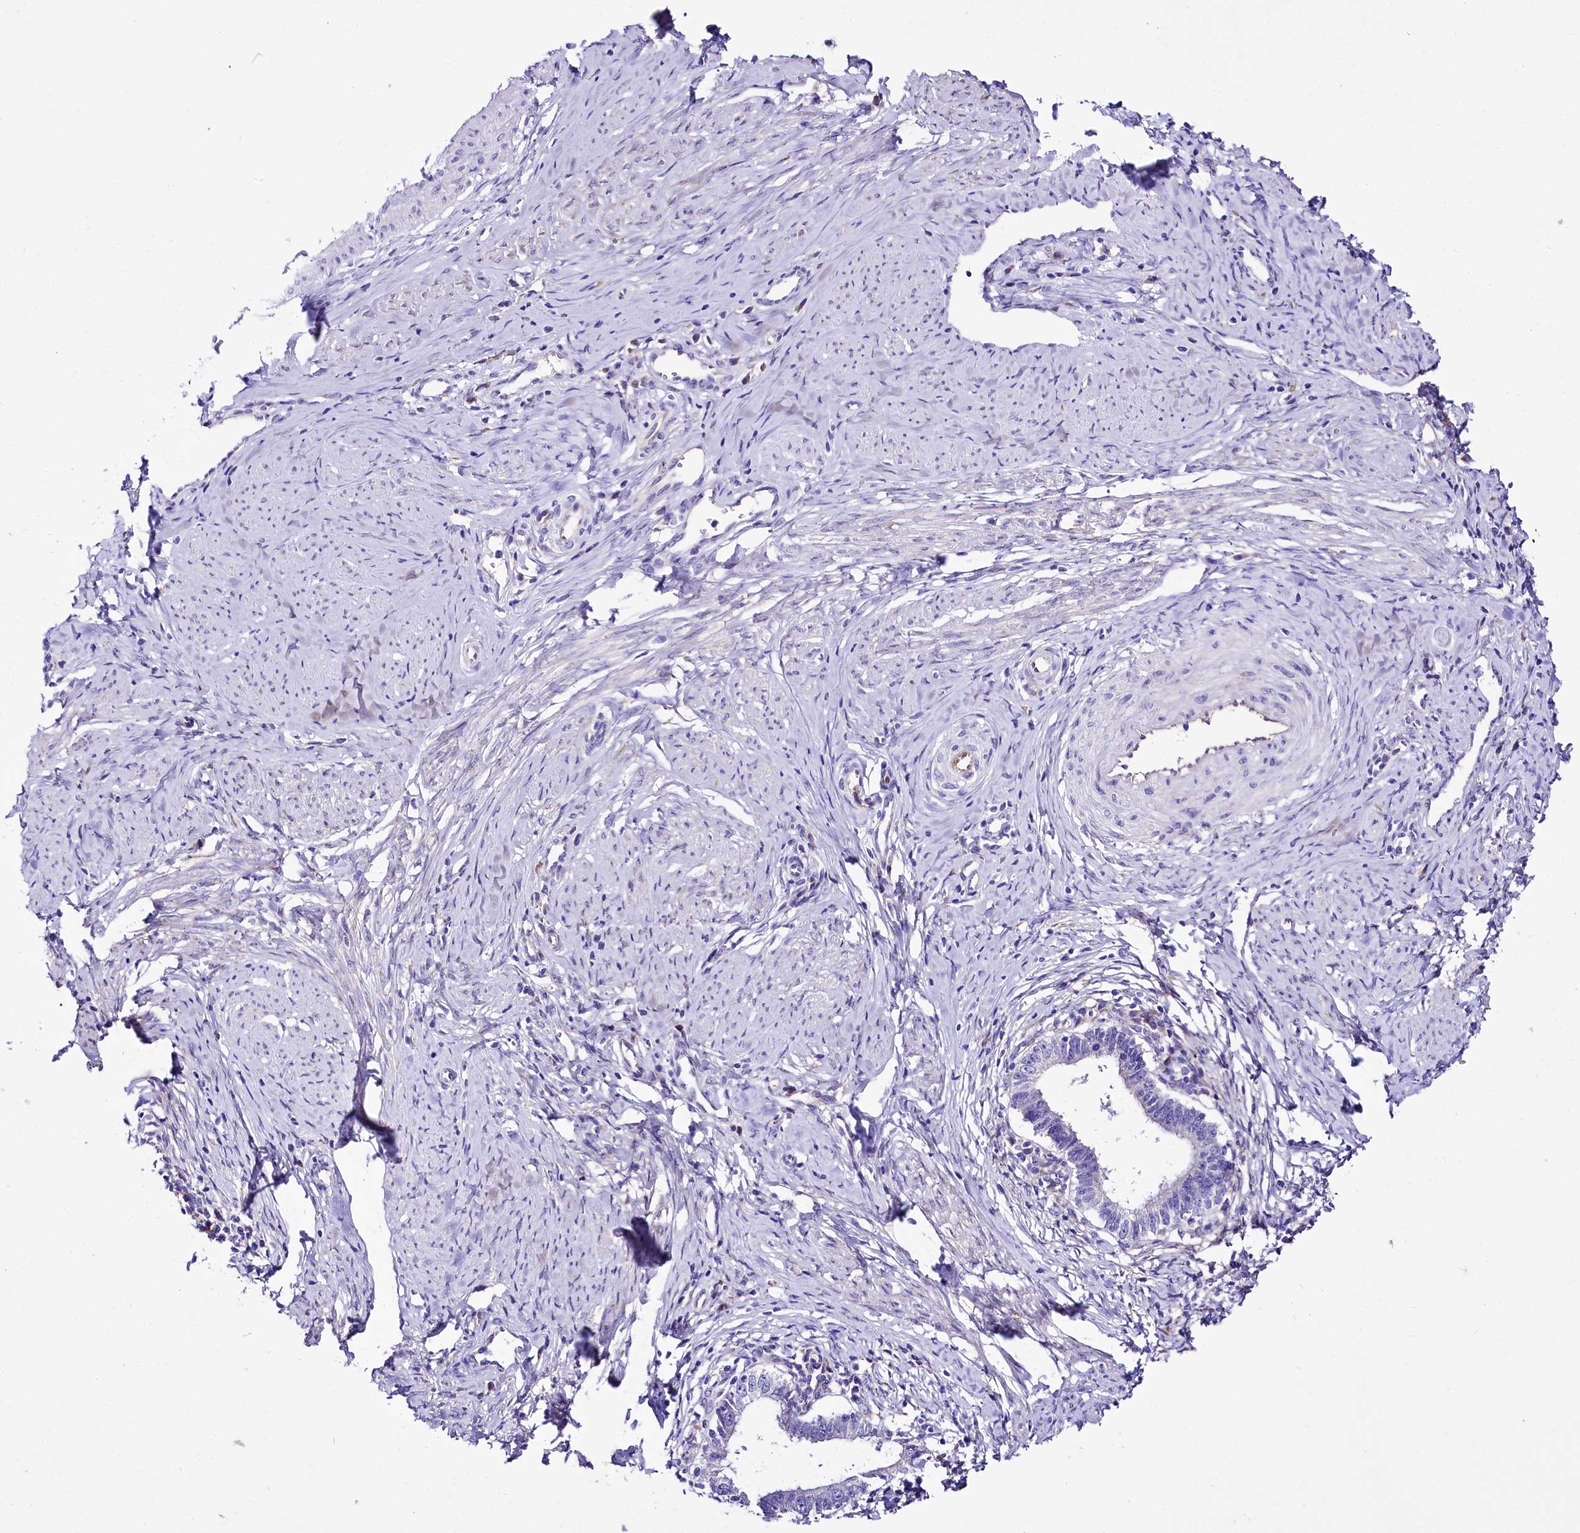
{"staining": {"intensity": "negative", "quantity": "none", "location": "none"}, "tissue": "cervical cancer", "cell_type": "Tumor cells", "image_type": "cancer", "snomed": [{"axis": "morphology", "description": "Adenocarcinoma, NOS"}, {"axis": "topography", "description": "Cervix"}], "caption": "Tumor cells are negative for protein expression in human adenocarcinoma (cervical).", "gene": "A2ML1", "patient": {"sex": "female", "age": 36}}